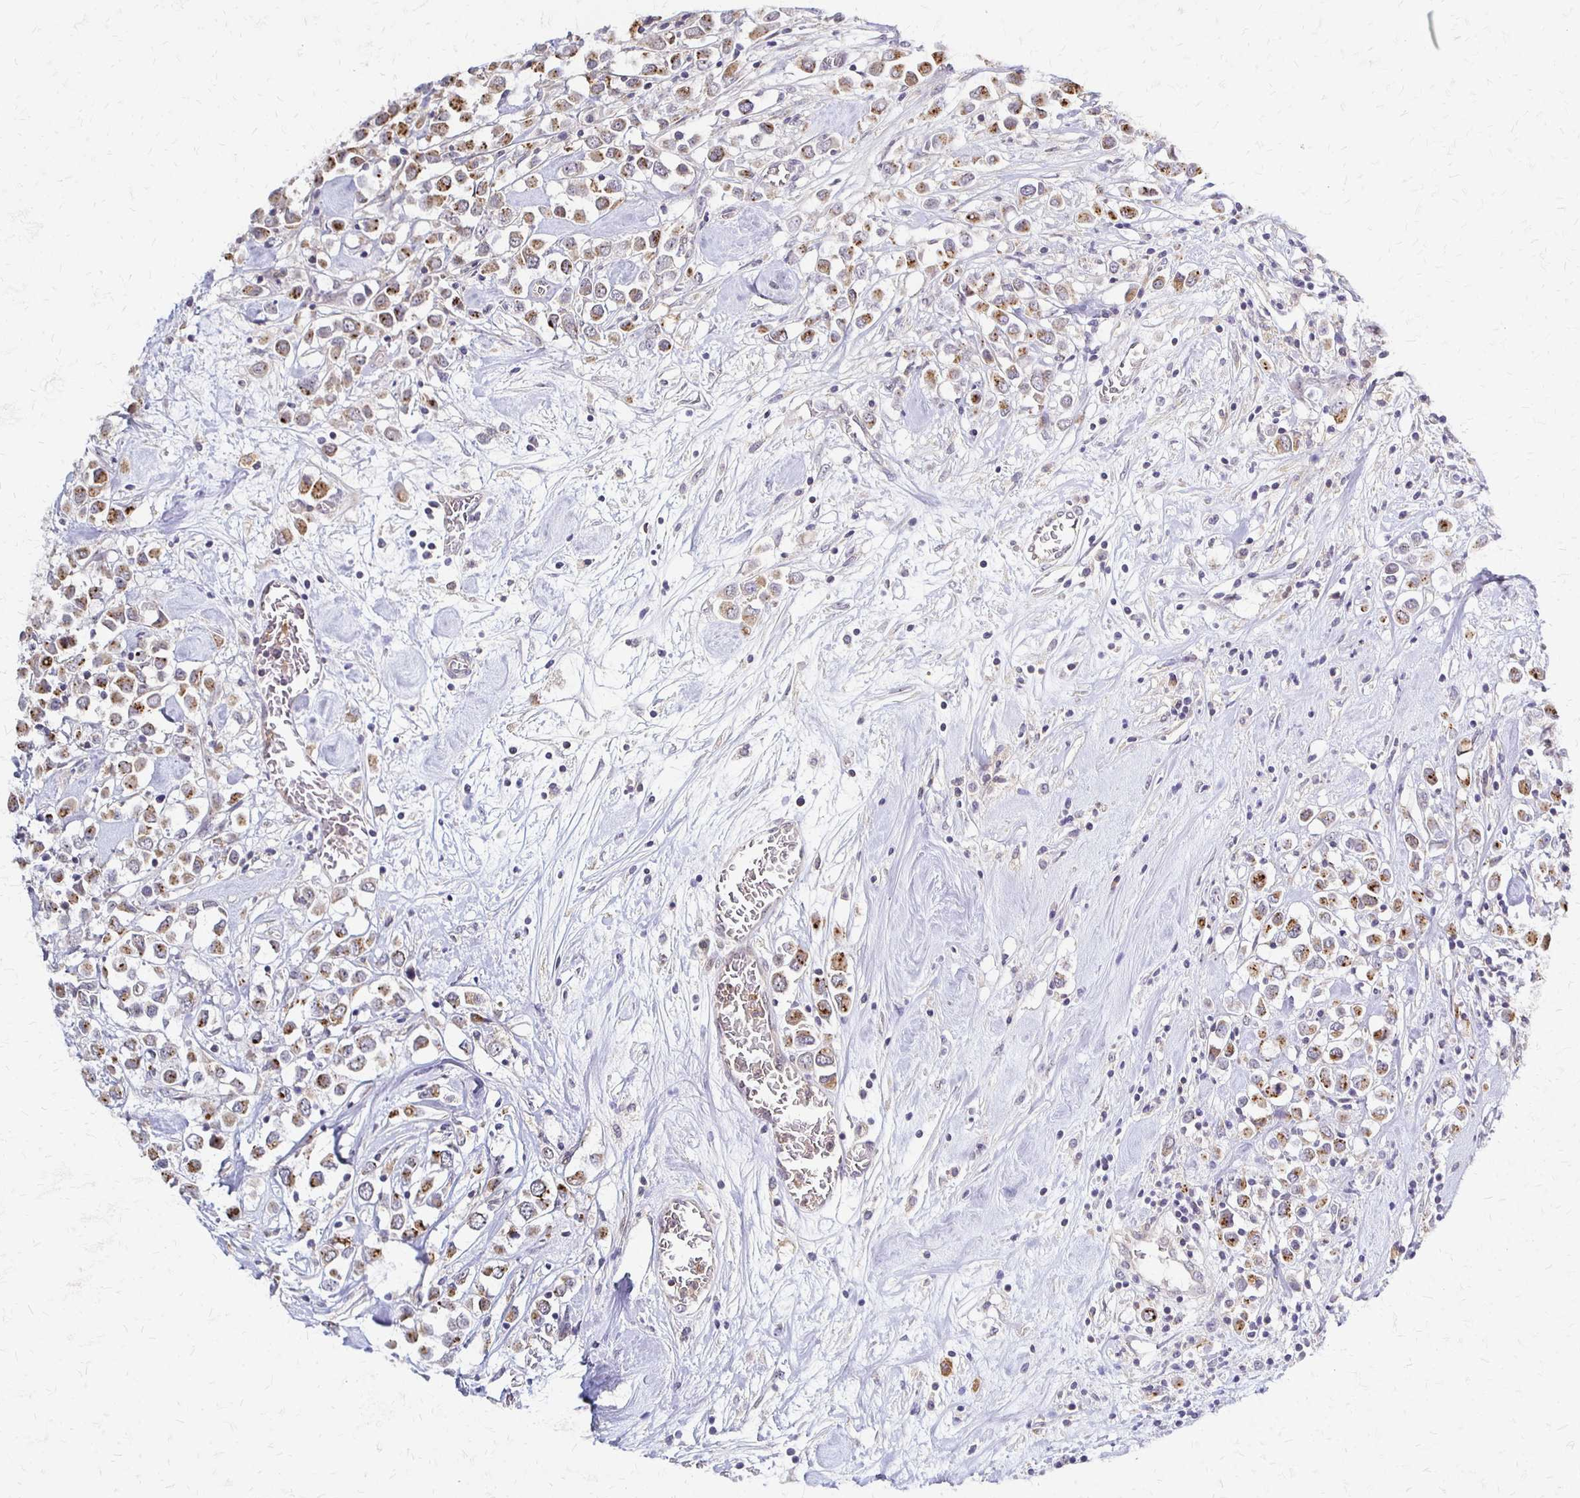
{"staining": {"intensity": "moderate", "quantity": ">75%", "location": "cytoplasmic/membranous"}, "tissue": "breast cancer", "cell_type": "Tumor cells", "image_type": "cancer", "snomed": [{"axis": "morphology", "description": "Duct carcinoma"}, {"axis": "topography", "description": "Breast"}], "caption": "This is a photomicrograph of immunohistochemistry staining of breast cancer (infiltrating ductal carcinoma), which shows moderate positivity in the cytoplasmic/membranous of tumor cells.", "gene": "SLC9A9", "patient": {"sex": "female", "age": 61}}